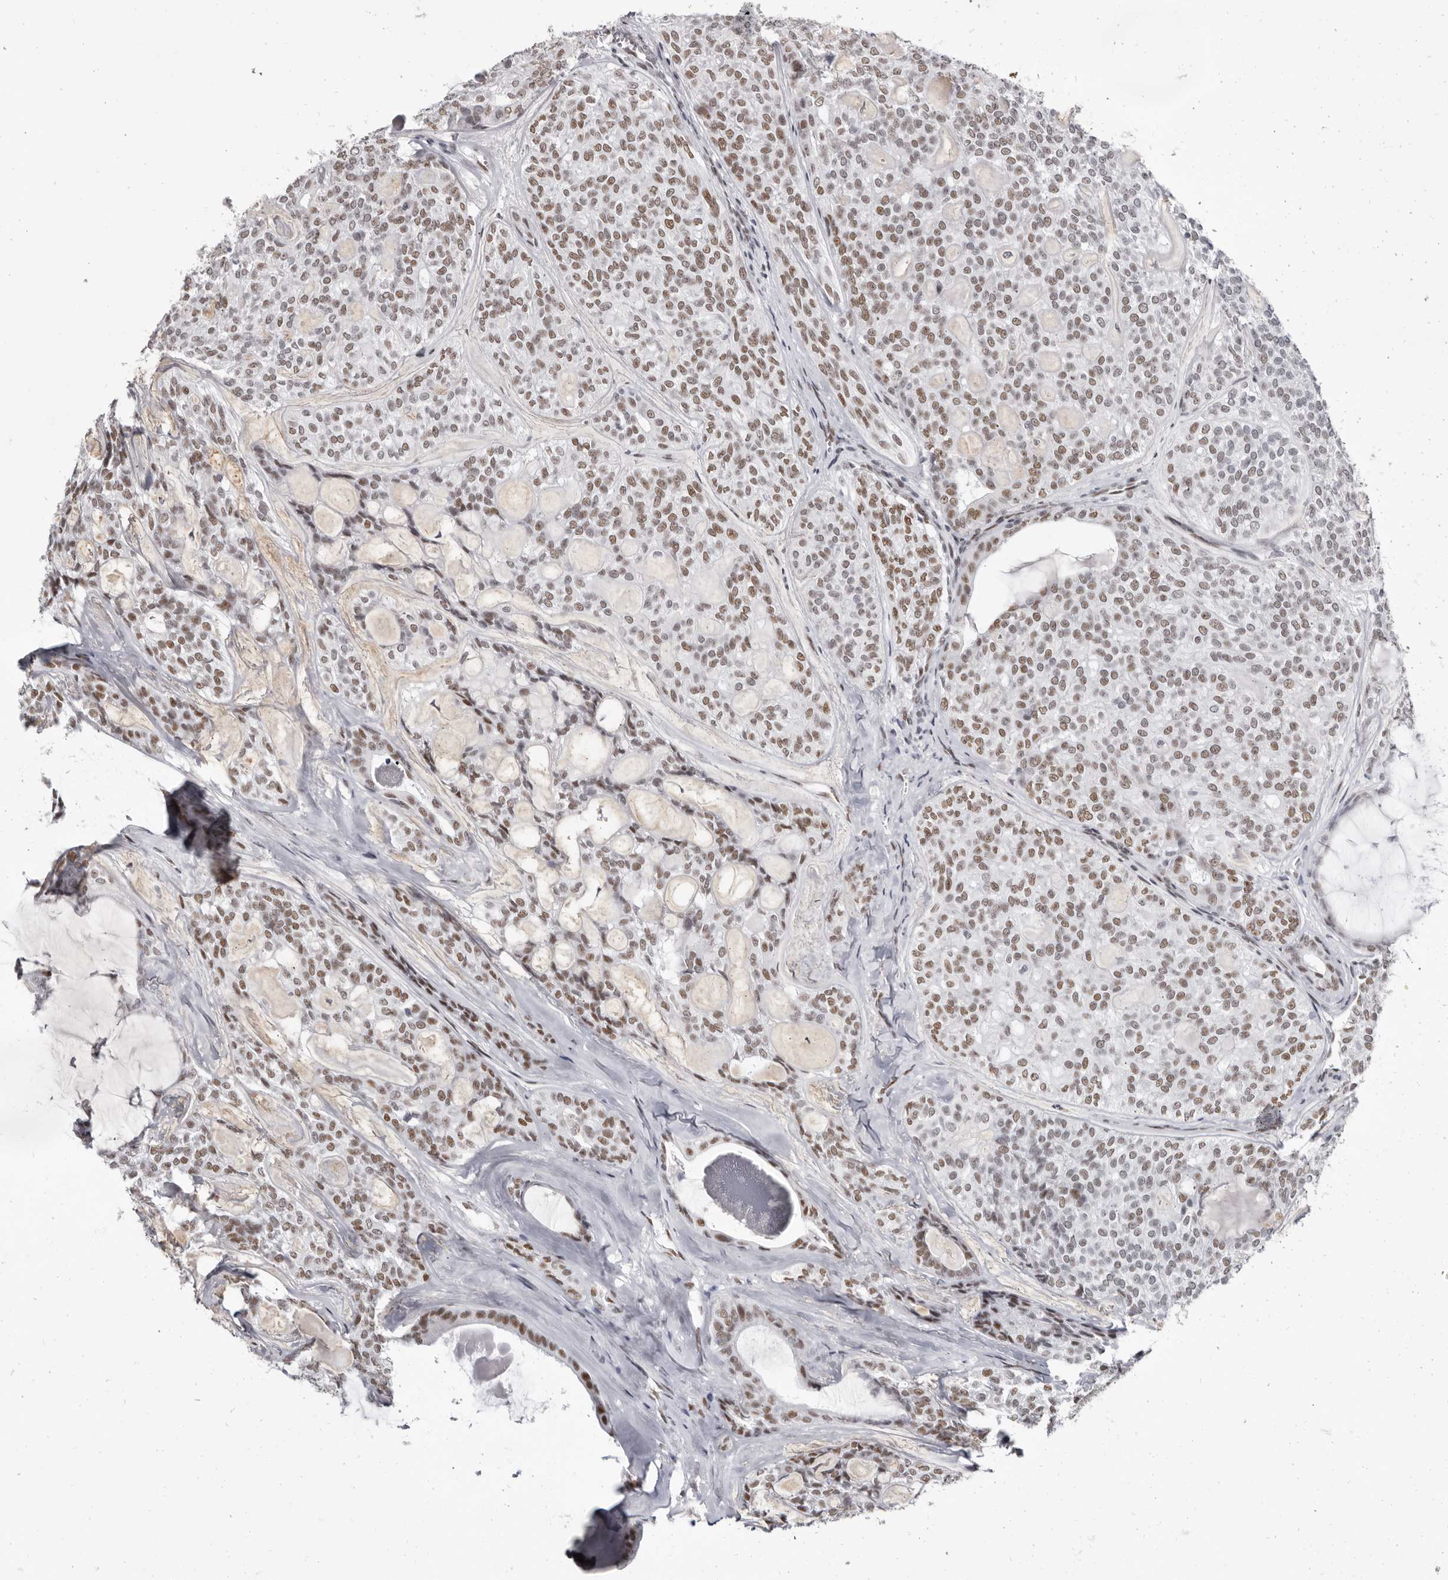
{"staining": {"intensity": "moderate", "quantity": ">75%", "location": "nuclear"}, "tissue": "head and neck cancer", "cell_type": "Tumor cells", "image_type": "cancer", "snomed": [{"axis": "morphology", "description": "Adenocarcinoma, NOS"}, {"axis": "topography", "description": "Head-Neck"}], "caption": "Adenocarcinoma (head and neck) was stained to show a protein in brown. There is medium levels of moderate nuclear positivity in approximately >75% of tumor cells.", "gene": "ZNF326", "patient": {"sex": "male", "age": 66}}